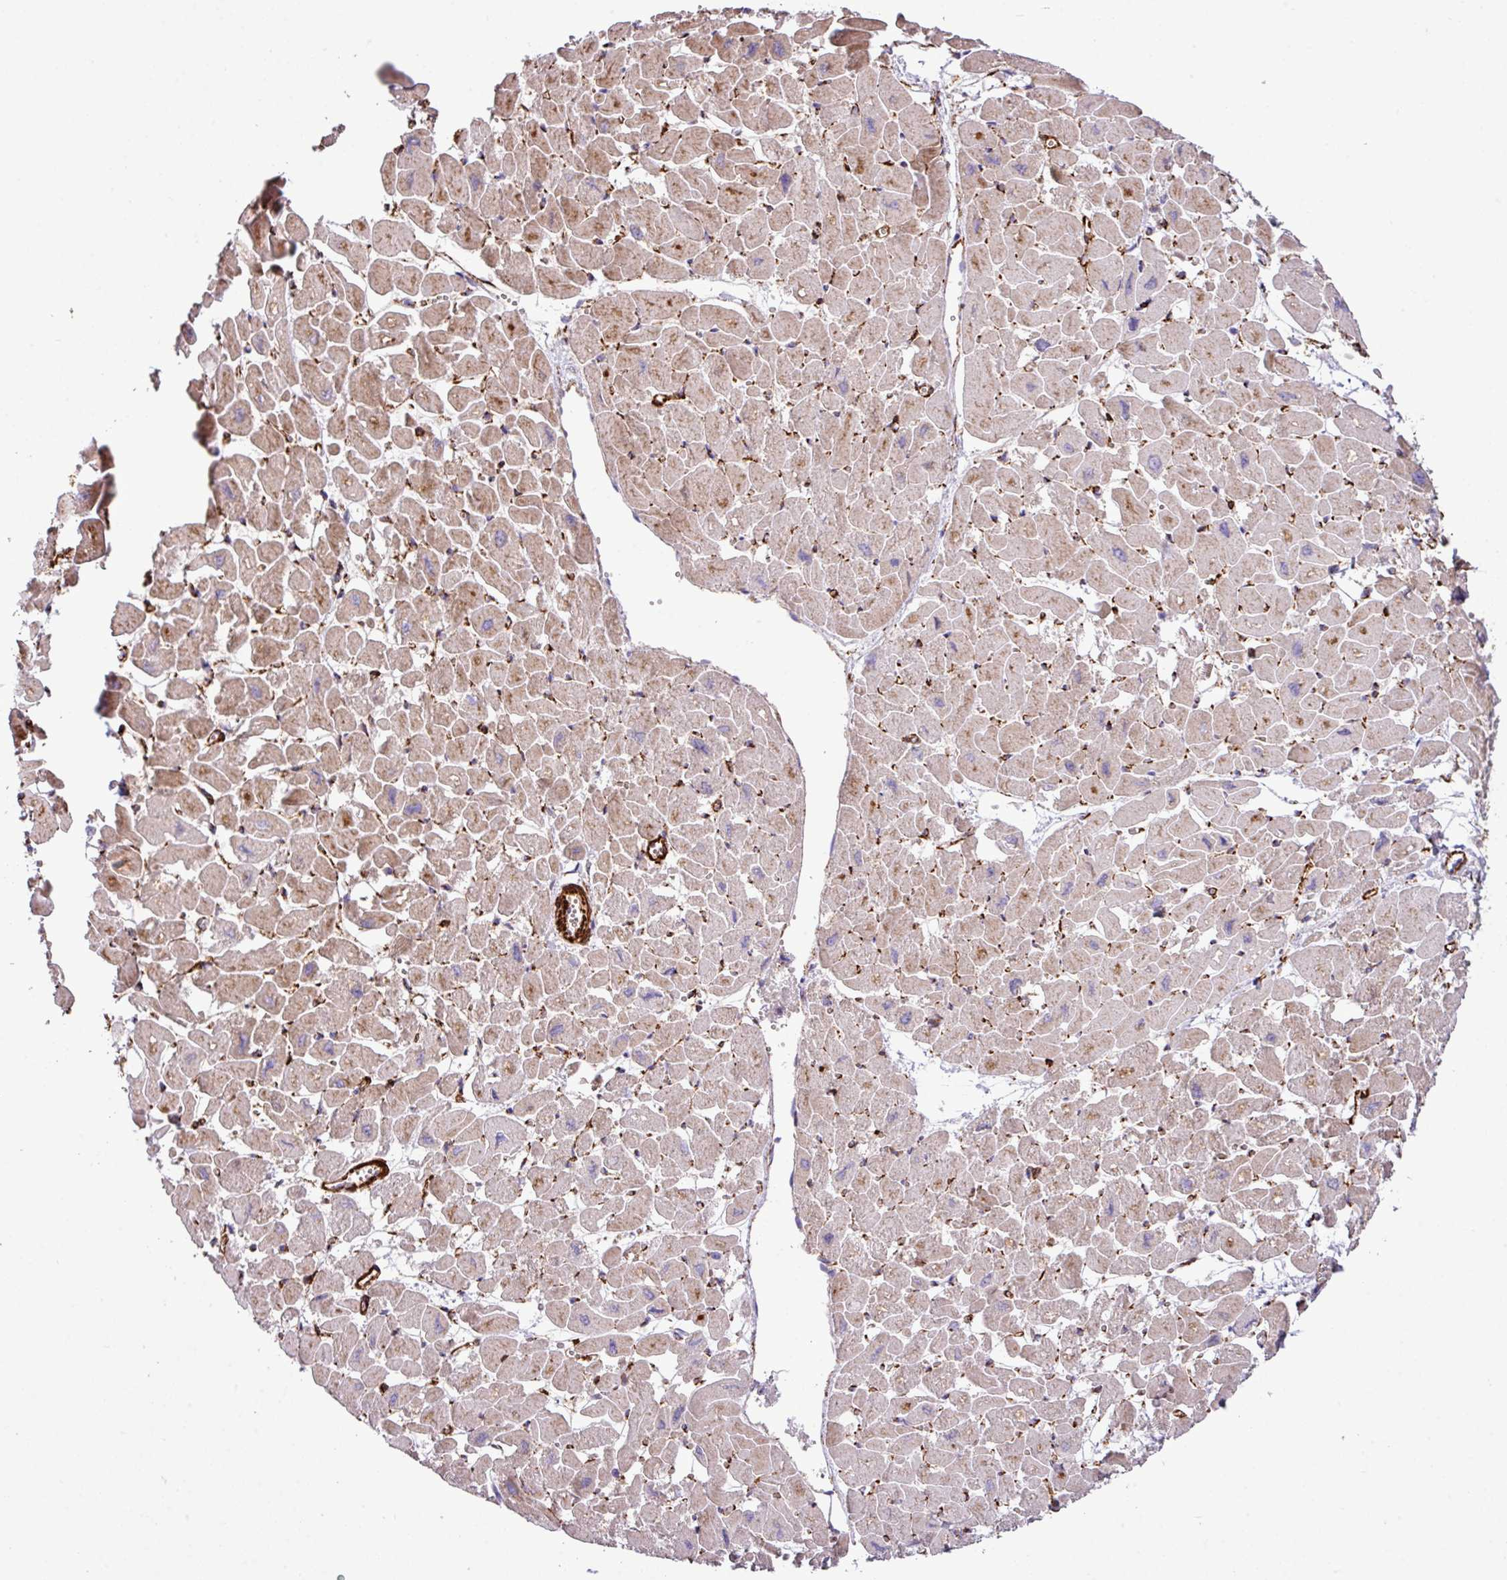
{"staining": {"intensity": "moderate", "quantity": ">75%", "location": "cytoplasmic/membranous"}, "tissue": "heart muscle", "cell_type": "Cardiomyocytes", "image_type": "normal", "snomed": [{"axis": "morphology", "description": "Normal tissue, NOS"}, {"axis": "topography", "description": "Heart"}], "caption": "Moderate cytoplasmic/membranous expression for a protein is appreciated in approximately >75% of cardiomyocytes of unremarkable heart muscle using IHC.", "gene": "FAM47E", "patient": {"sex": "male", "age": 54}}